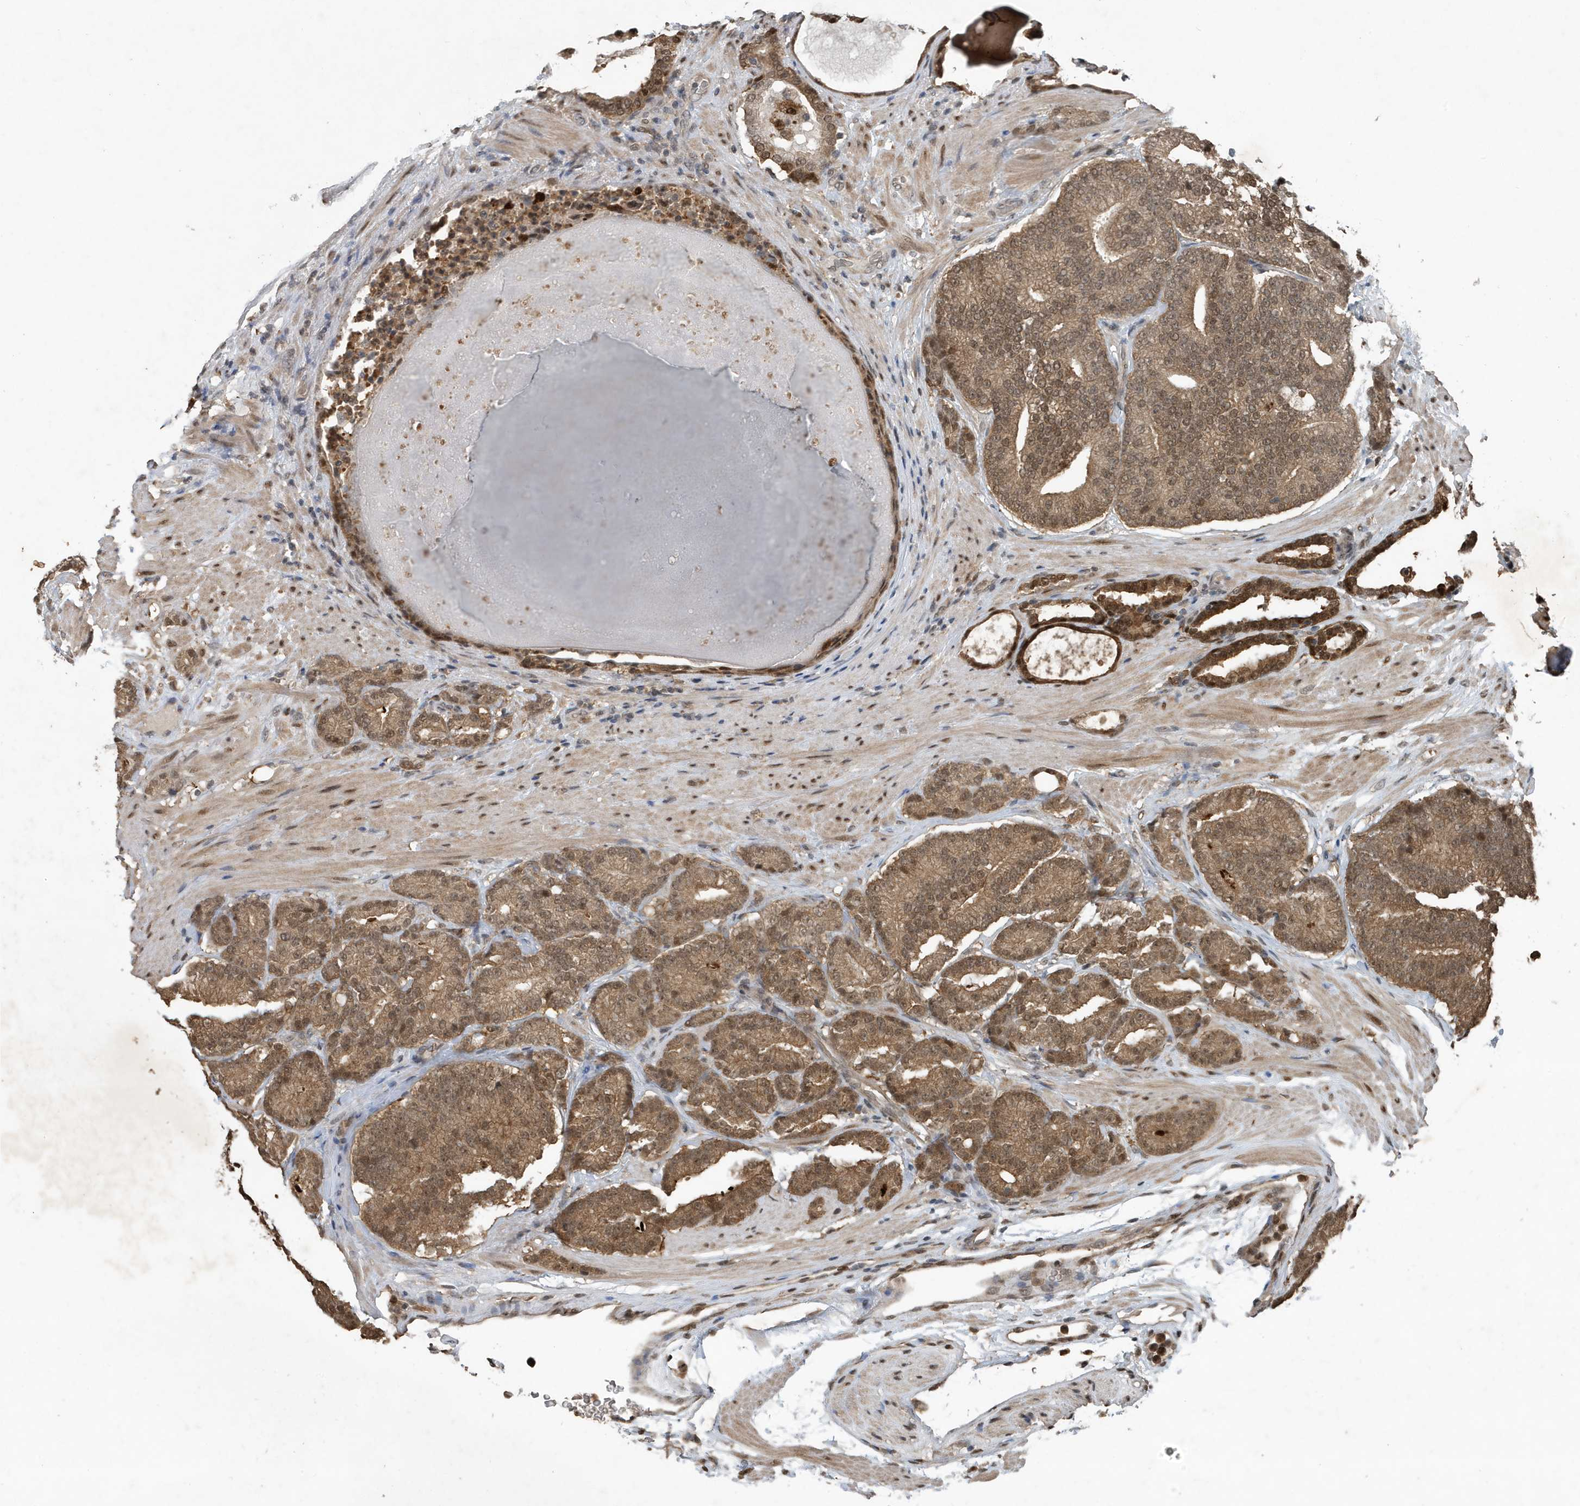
{"staining": {"intensity": "moderate", "quantity": ">75%", "location": "cytoplasmic/membranous,nuclear"}, "tissue": "prostate cancer", "cell_type": "Tumor cells", "image_type": "cancer", "snomed": [{"axis": "morphology", "description": "Adenocarcinoma, High grade"}, {"axis": "topography", "description": "Prostate"}], "caption": "Protein expression analysis of prostate cancer reveals moderate cytoplasmic/membranous and nuclear positivity in about >75% of tumor cells.", "gene": "HSPA1A", "patient": {"sex": "male", "age": 61}}